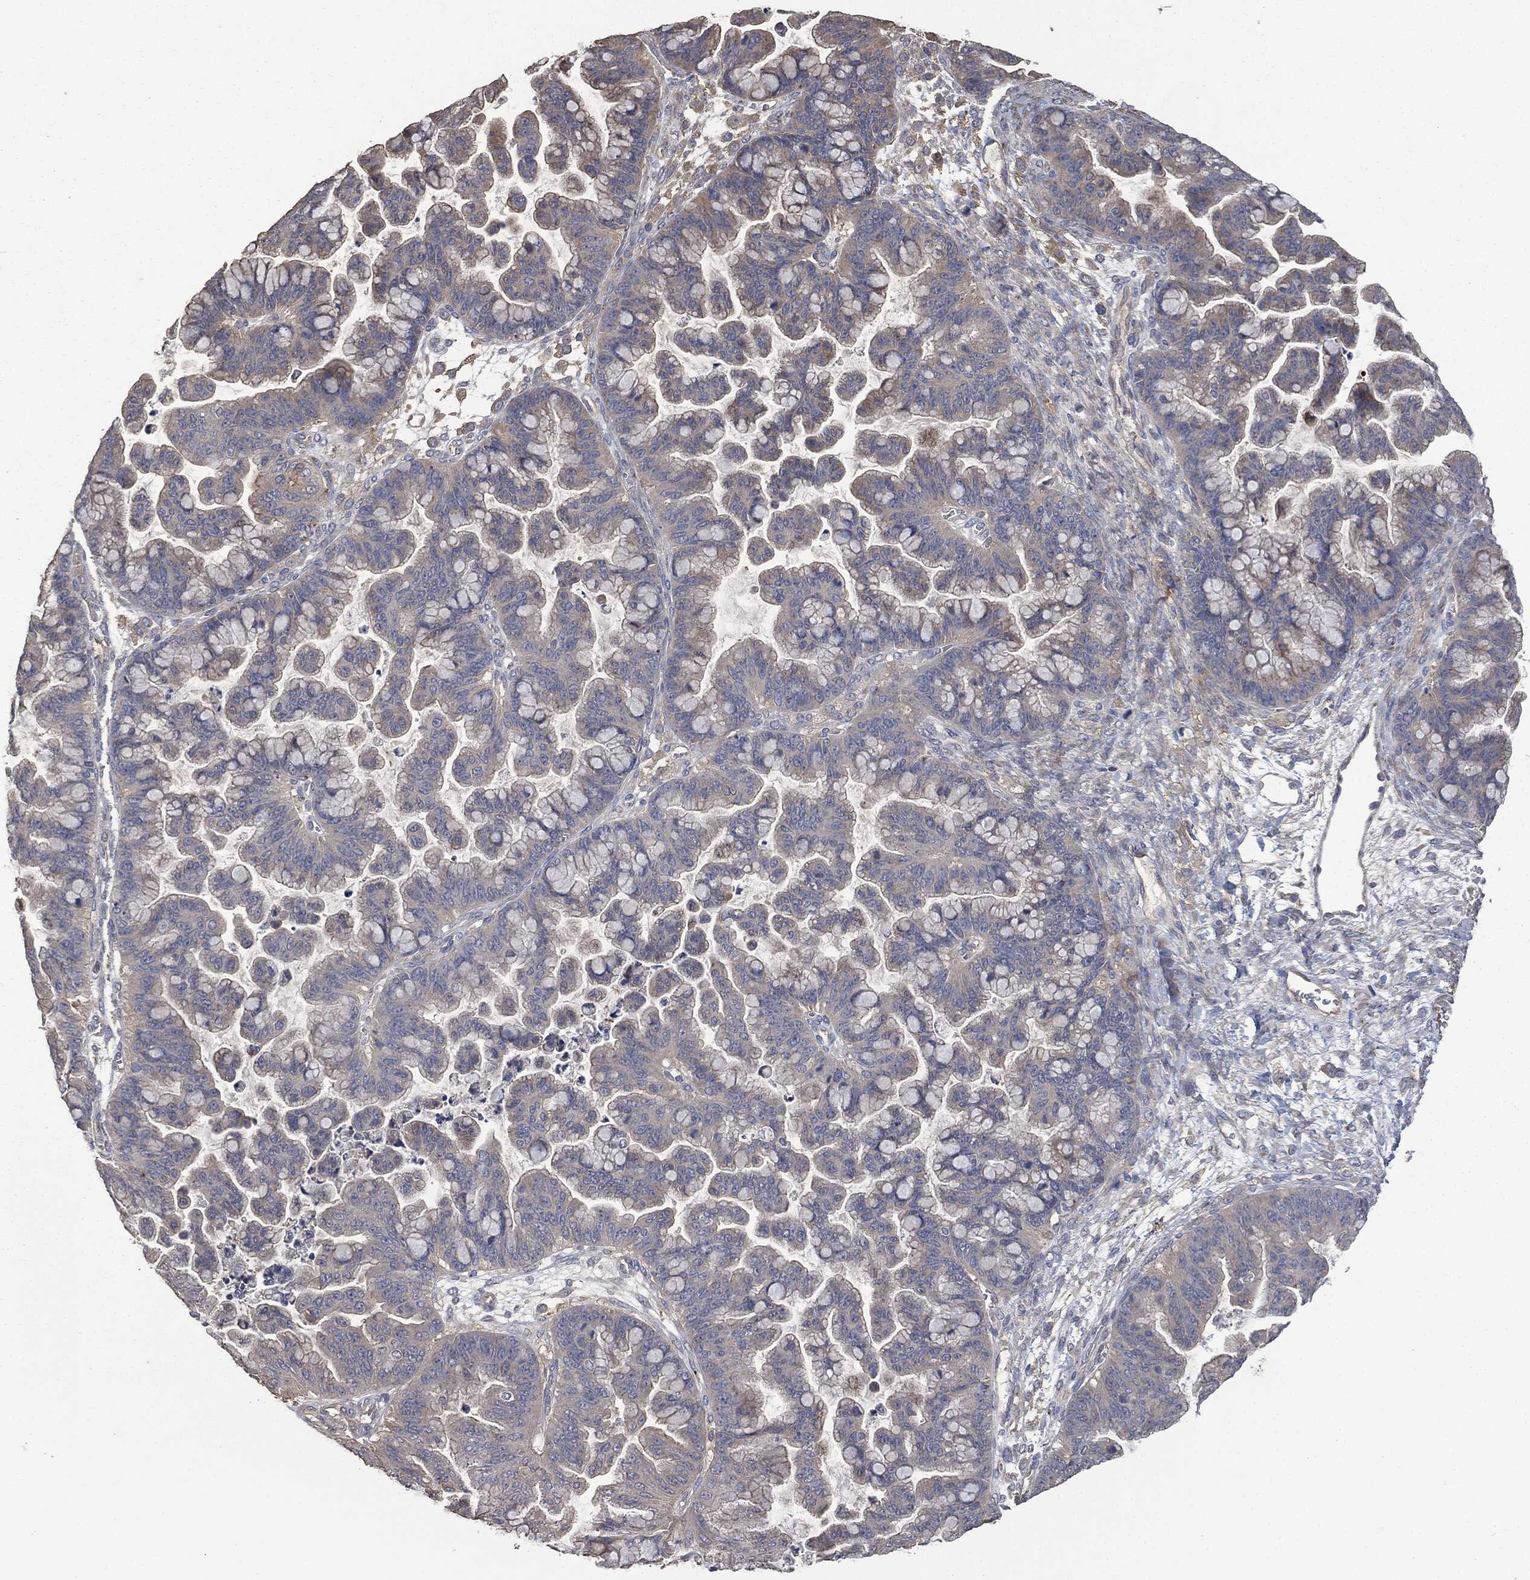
{"staining": {"intensity": "moderate", "quantity": "<25%", "location": "cytoplasmic/membranous"}, "tissue": "ovarian cancer", "cell_type": "Tumor cells", "image_type": "cancer", "snomed": [{"axis": "morphology", "description": "Cystadenocarcinoma, mucinous, NOS"}, {"axis": "topography", "description": "Ovary"}], "caption": "This photomicrograph reveals ovarian mucinous cystadenocarcinoma stained with immunohistochemistry to label a protein in brown. The cytoplasmic/membranous of tumor cells show moderate positivity for the protein. Nuclei are counter-stained blue.", "gene": "MSLN", "patient": {"sex": "female", "age": 67}}